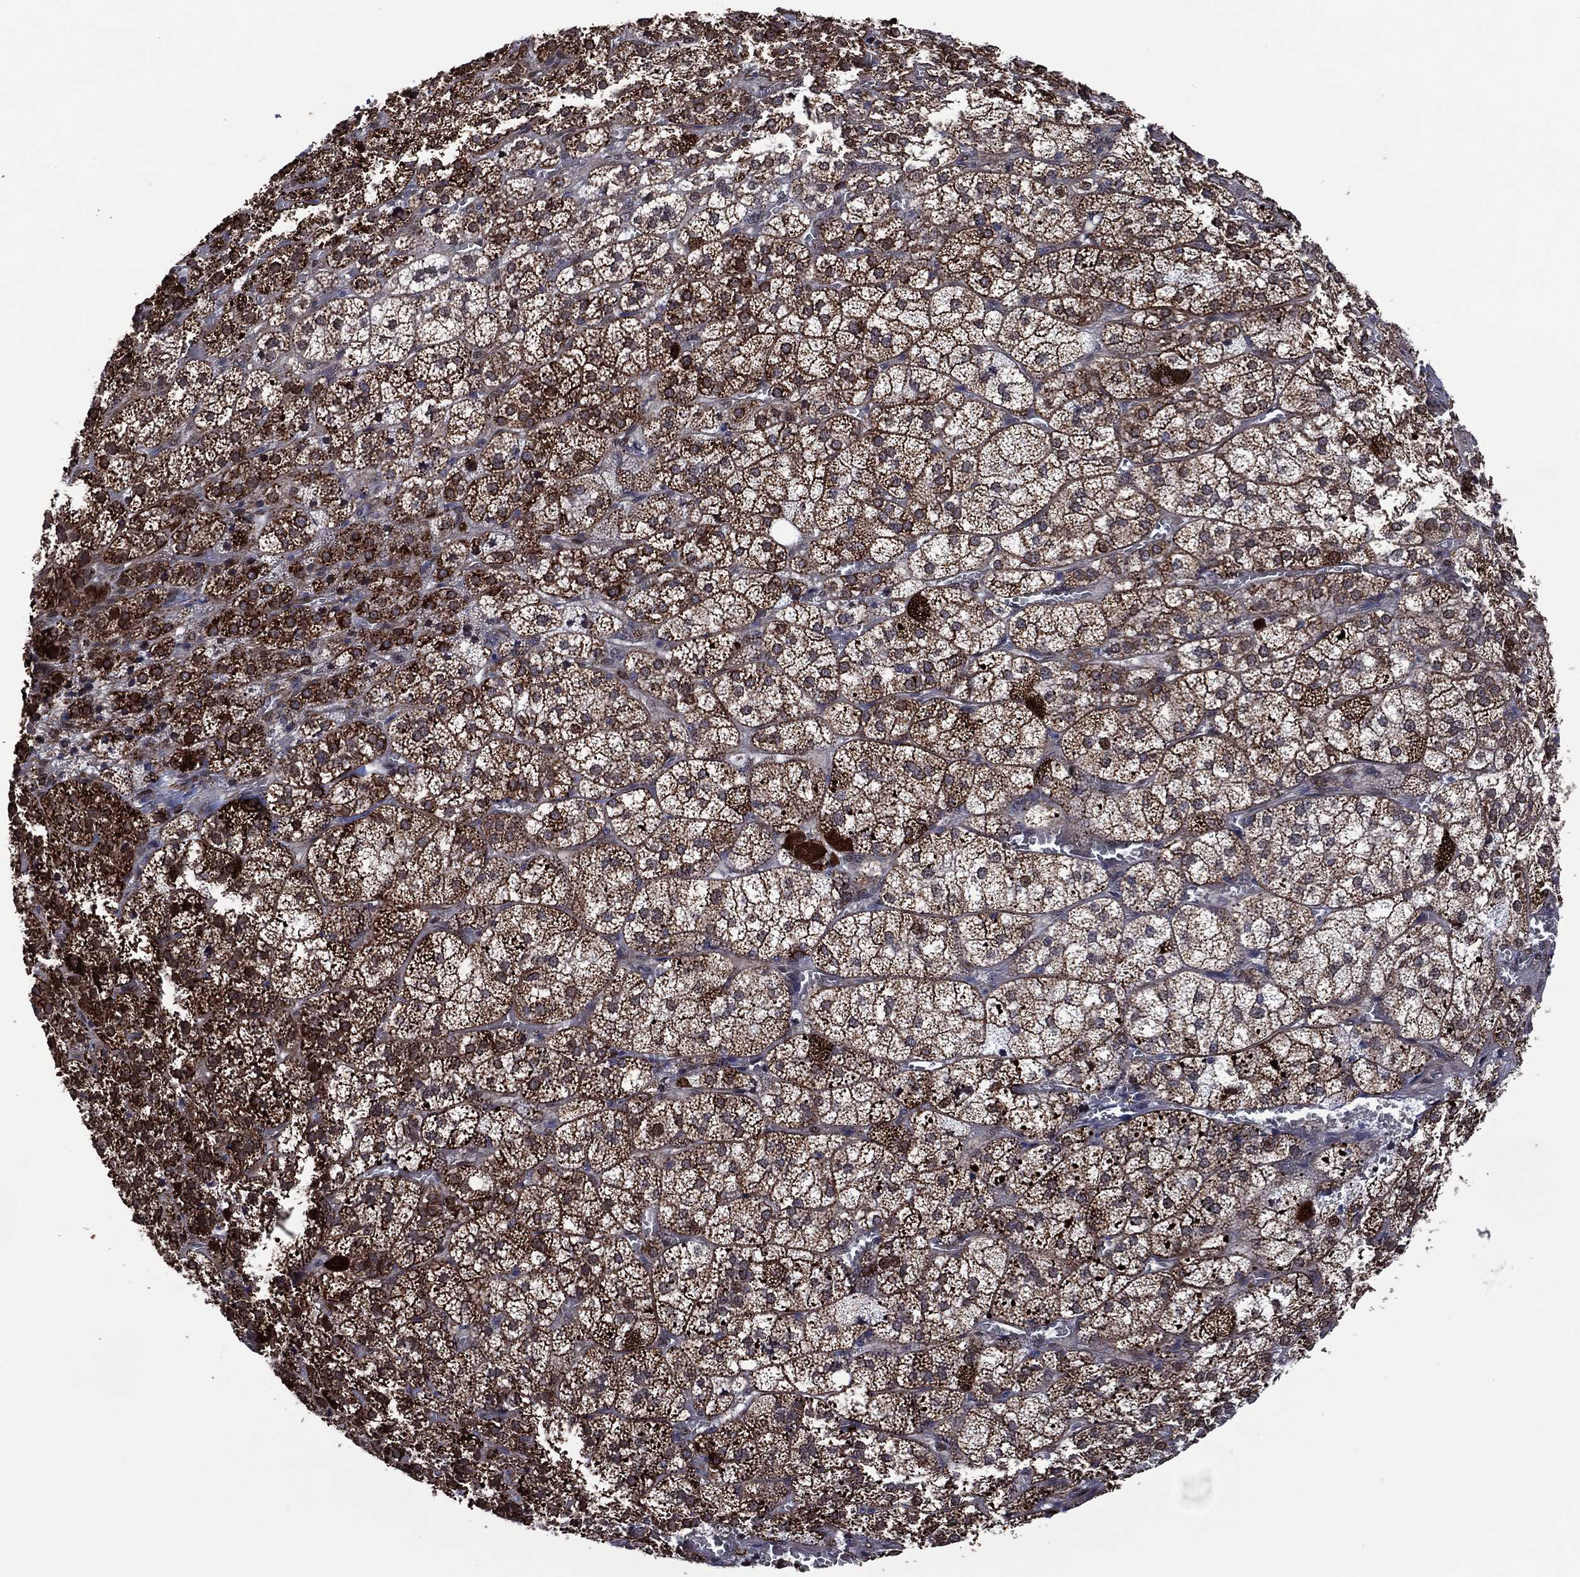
{"staining": {"intensity": "strong", "quantity": ">75%", "location": "cytoplasmic/membranous"}, "tissue": "adrenal gland", "cell_type": "Glandular cells", "image_type": "normal", "snomed": [{"axis": "morphology", "description": "Normal tissue, NOS"}, {"axis": "topography", "description": "Adrenal gland"}], "caption": "Protein expression analysis of normal human adrenal gland reveals strong cytoplasmic/membranous expression in about >75% of glandular cells.", "gene": "HTD2", "patient": {"sex": "female", "age": 60}}